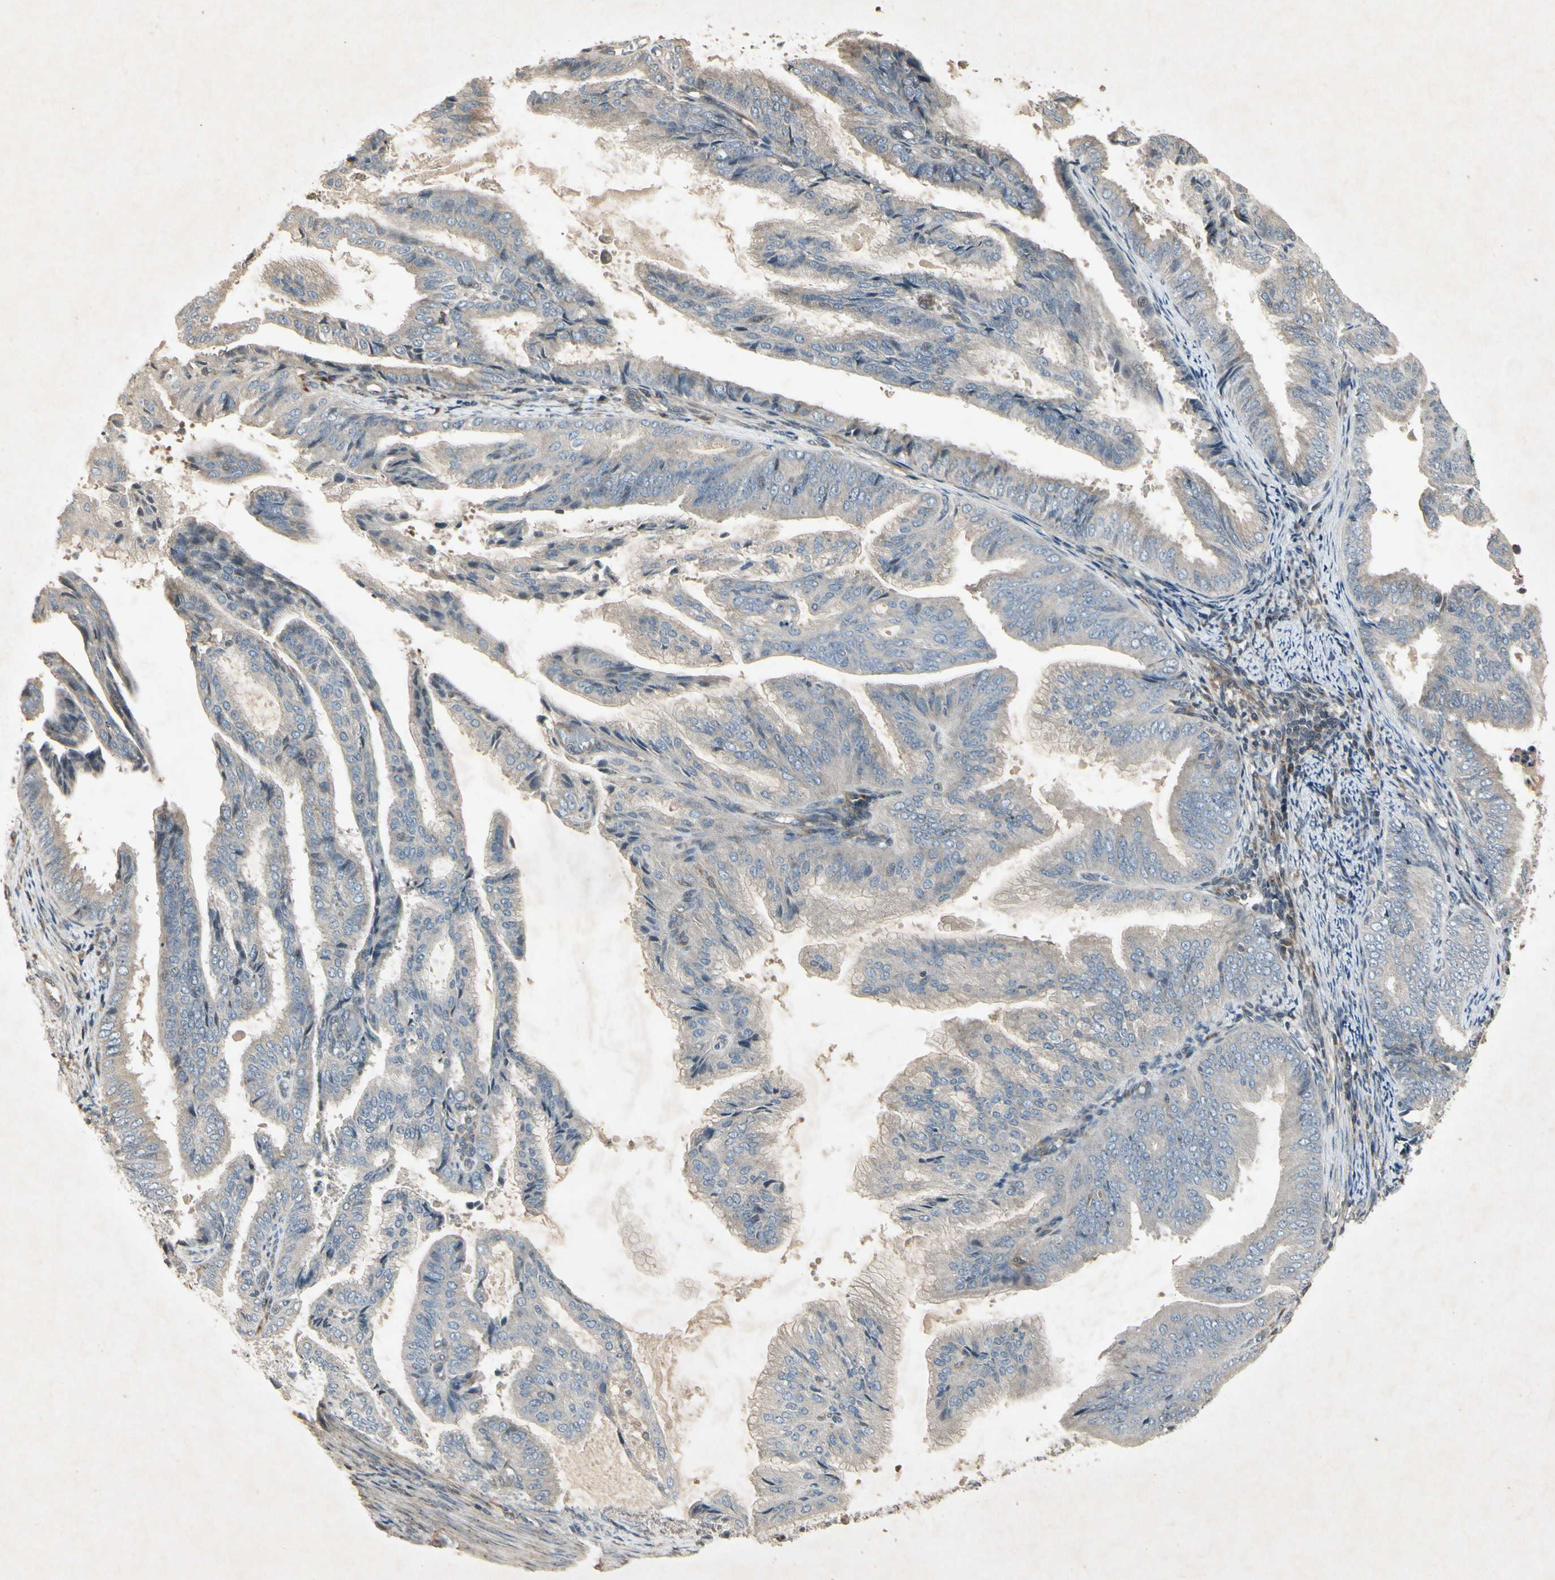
{"staining": {"intensity": "weak", "quantity": "25%-75%", "location": "cytoplasmic/membranous"}, "tissue": "endometrial cancer", "cell_type": "Tumor cells", "image_type": "cancer", "snomed": [{"axis": "morphology", "description": "Adenocarcinoma, NOS"}, {"axis": "topography", "description": "Endometrium"}], "caption": "Immunohistochemistry (IHC) image of neoplastic tissue: human adenocarcinoma (endometrial) stained using IHC exhibits low levels of weak protein expression localized specifically in the cytoplasmic/membranous of tumor cells, appearing as a cytoplasmic/membranous brown color.", "gene": "TEK", "patient": {"sex": "female", "age": 58}}